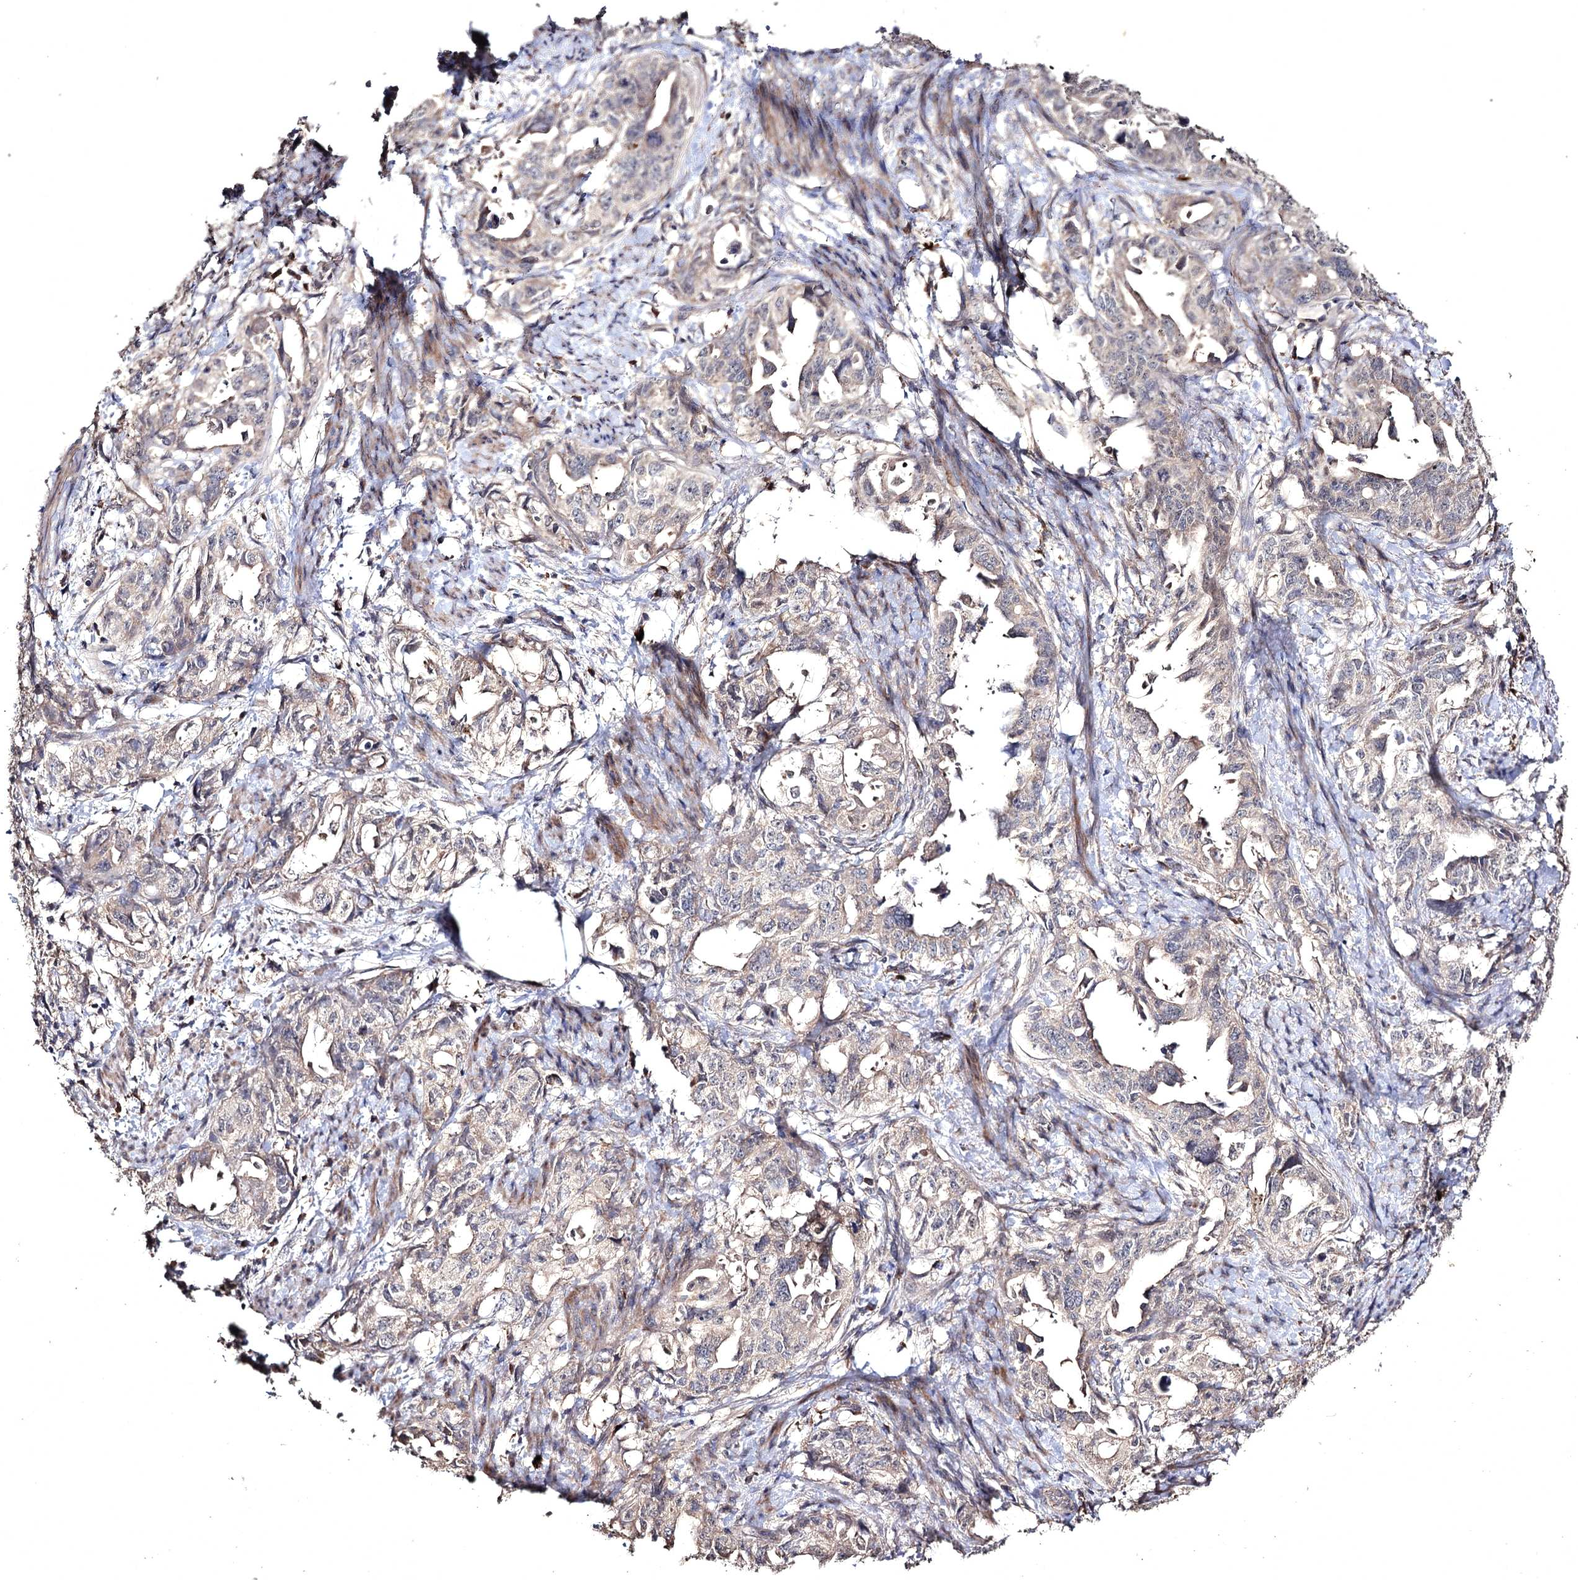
{"staining": {"intensity": "weak", "quantity": "<25%", "location": "cytoplasmic/membranous"}, "tissue": "endometrial cancer", "cell_type": "Tumor cells", "image_type": "cancer", "snomed": [{"axis": "morphology", "description": "Adenocarcinoma, NOS"}, {"axis": "topography", "description": "Endometrium"}], "caption": "Protein analysis of endometrial cancer (adenocarcinoma) demonstrates no significant expression in tumor cells.", "gene": "SEMA4G", "patient": {"sex": "female", "age": 65}}